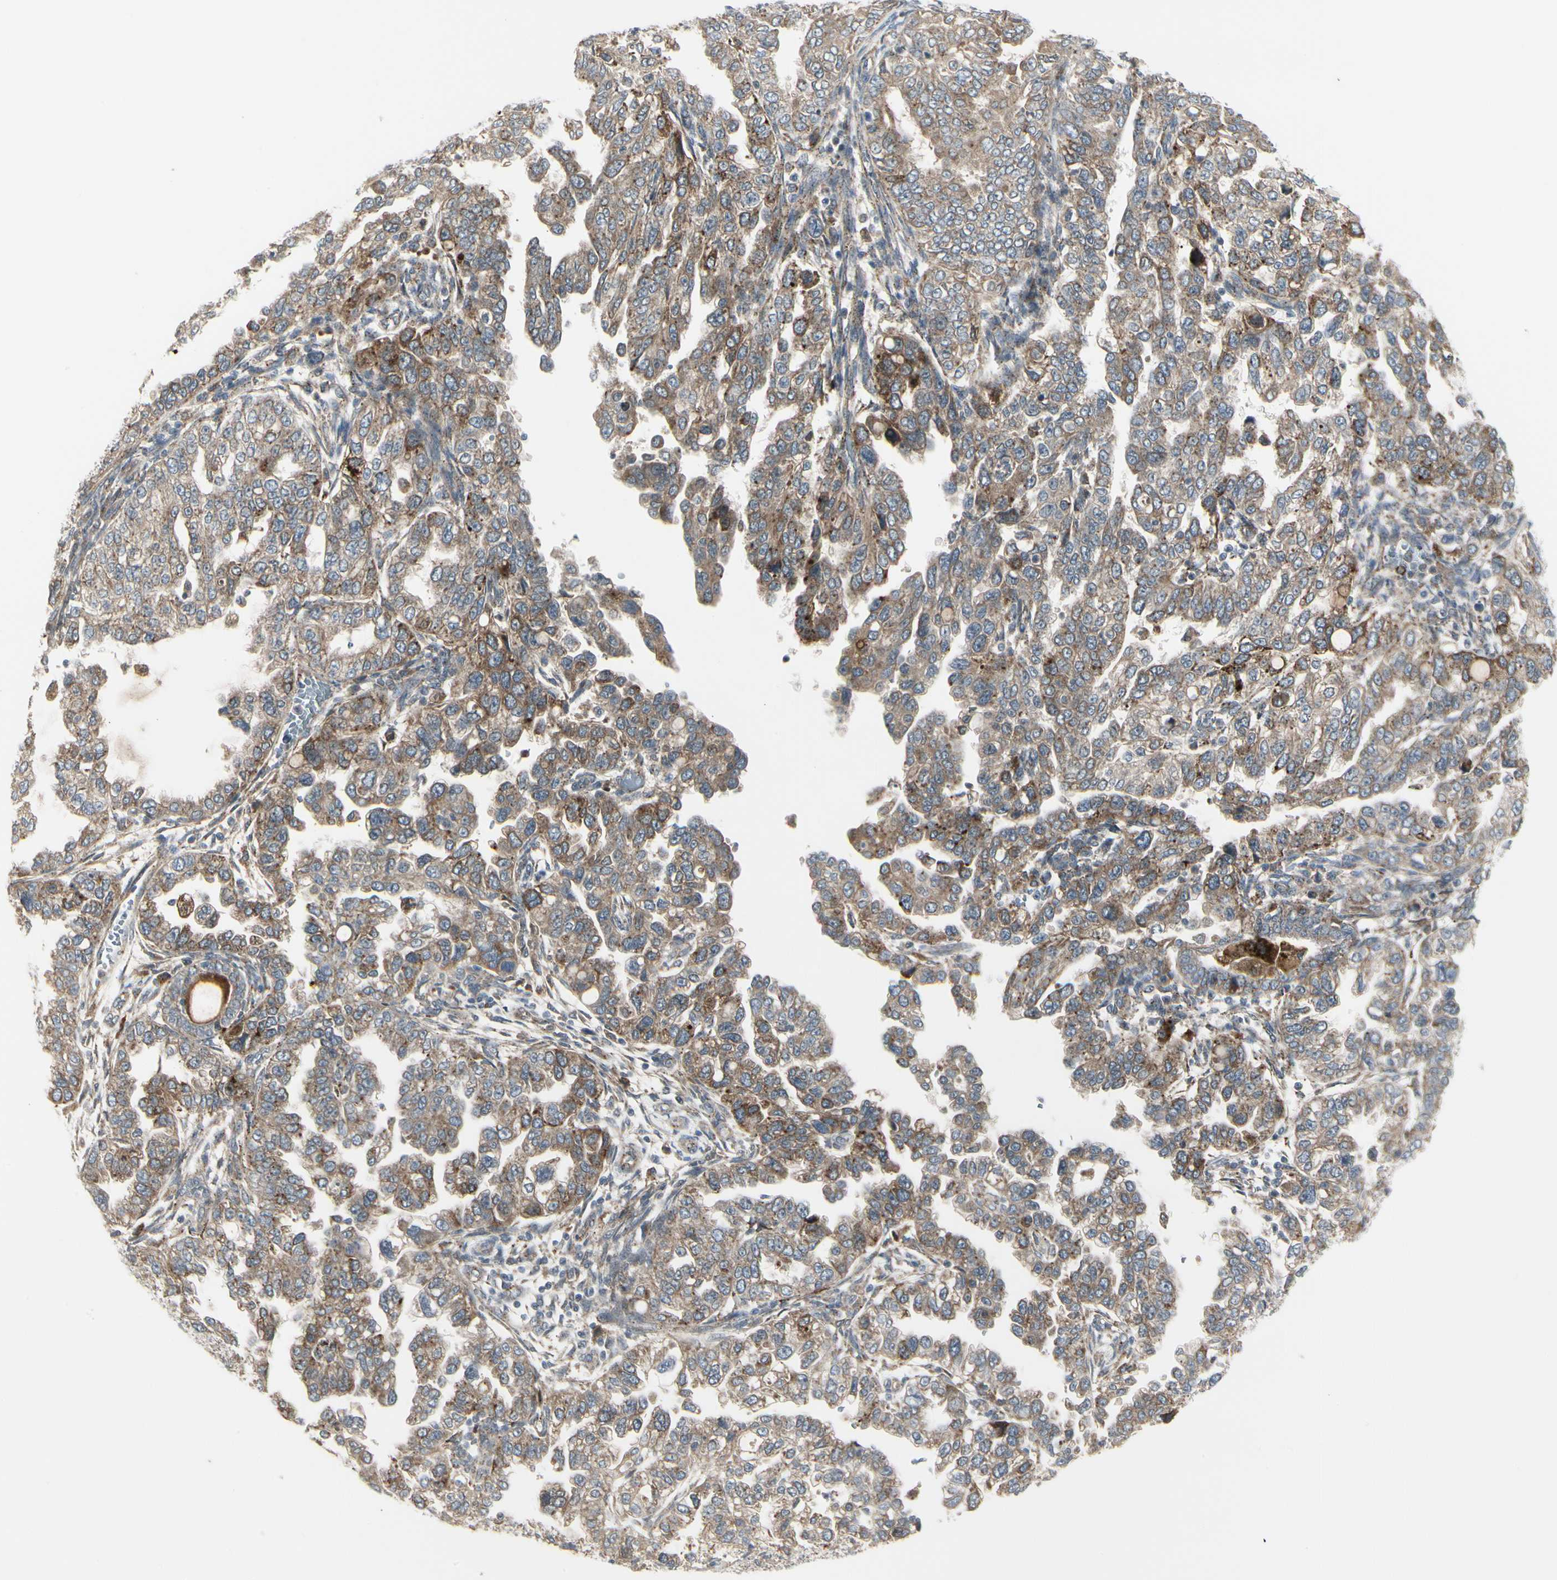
{"staining": {"intensity": "weak", "quantity": ">75%", "location": "cytoplasmic/membranous"}, "tissue": "endometrial cancer", "cell_type": "Tumor cells", "image_type": "cancer", "snomed": [{"axis": "morphology", "description": "Adenocarcinoma, NOS"}, {"axis": "topography", "description": "Endometrium"}], "caption": "Protein staining of endometrial cancer (adenocarcinoma) tissue exhibits weak cytoplasmic/membranous staining in approximately >75% of tumor cells. (IHC, brightfield microscopy, high magnification).", "gene": "GRN", "patient": {"sex": "female", "age": 85}}